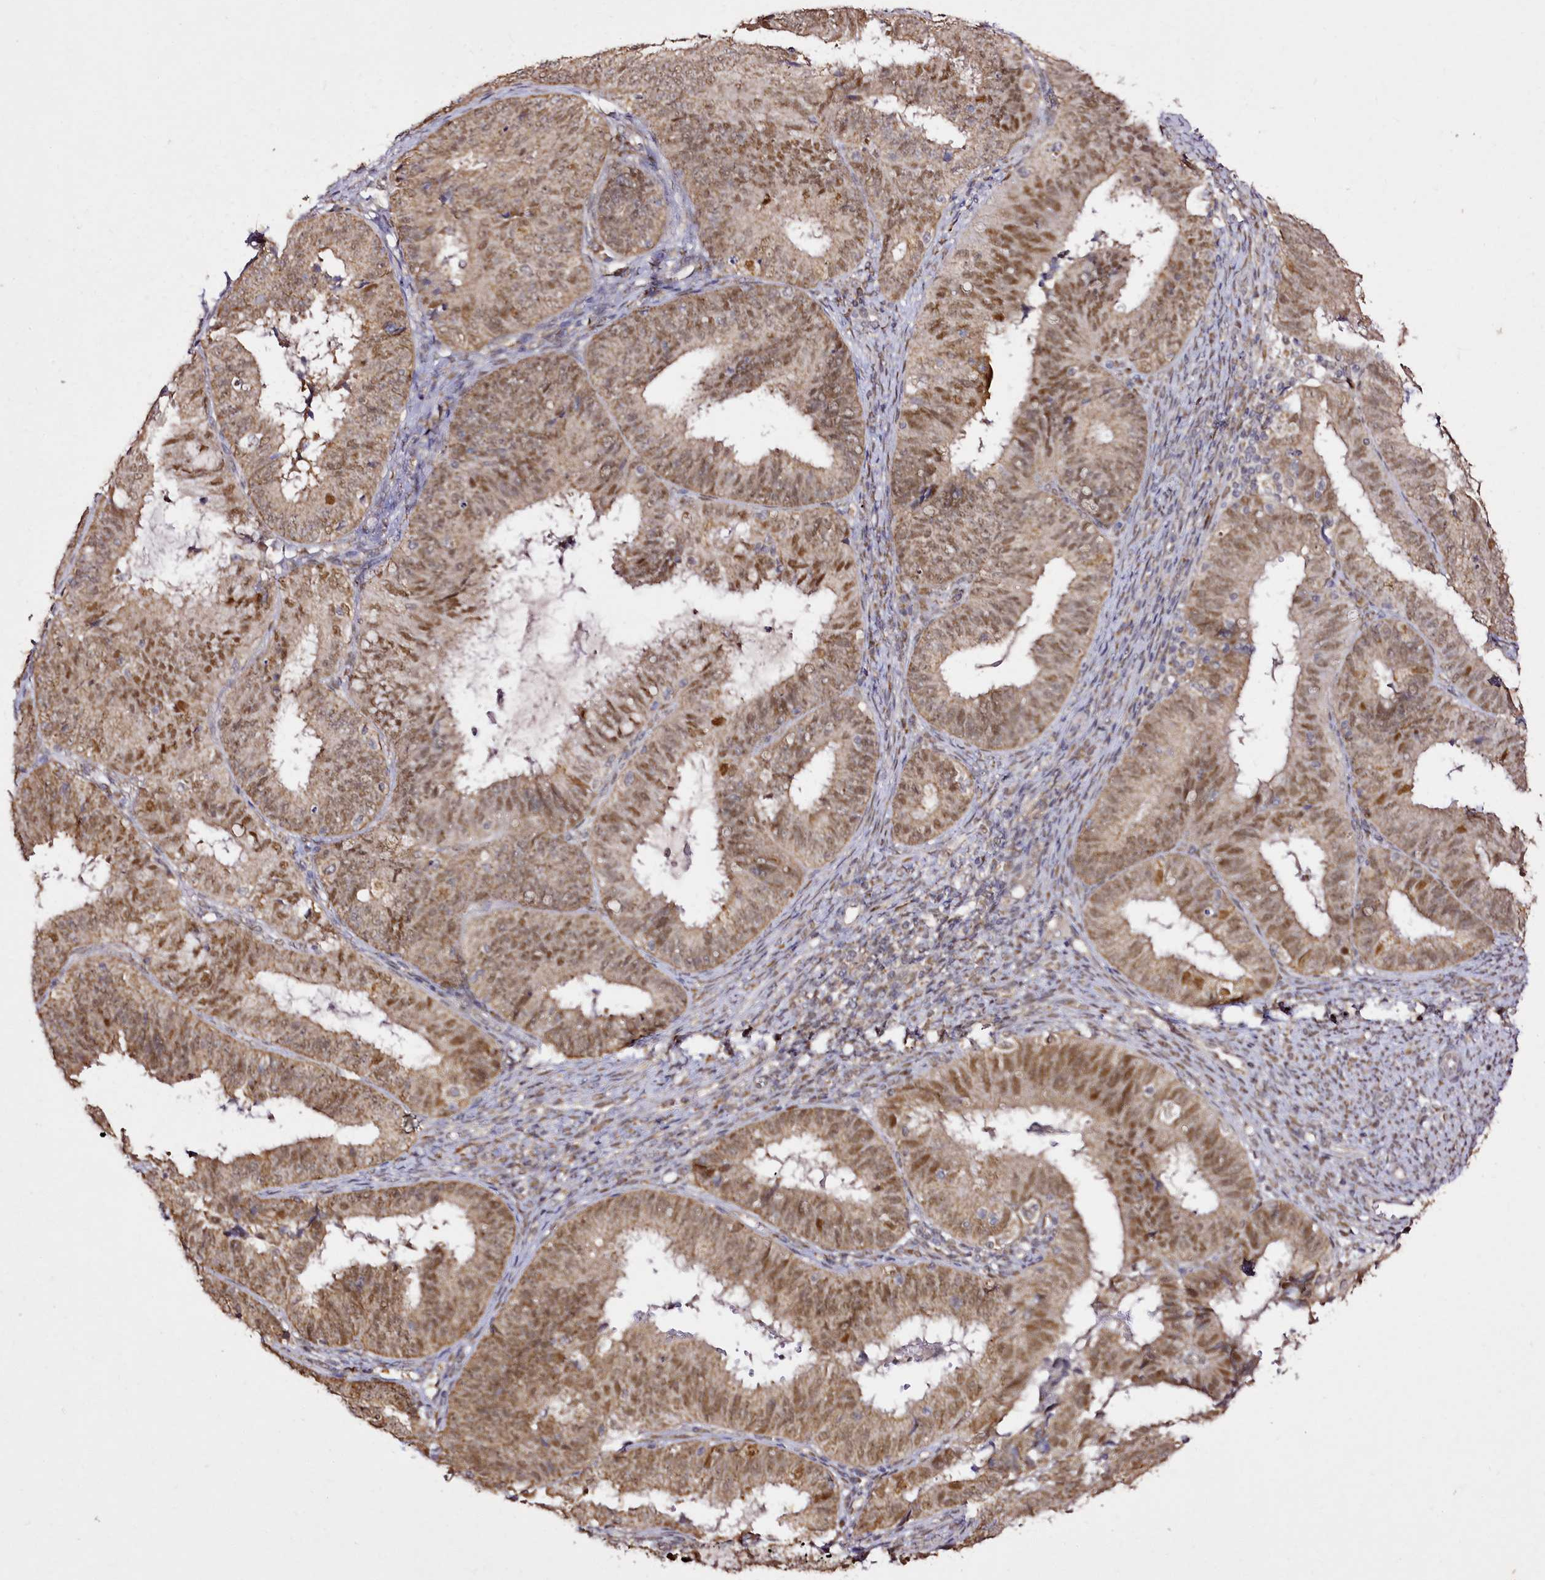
{"staining": {"intensity": "moderate", "quantity": ">75%", "location": "cytoplasmic/membranous,nuclear"}, "tissue": "endometrial cancer", "cell_type": "Tumor cells", "image_type": "cancer", "snomed": [{"axis": "morphology", "description": "Adenocarcinoma, NOS"}, {"axis": "topography", "description": "Endometrium"}], "caption": "A brown stain highlights moderate cytoplasmic/membranous and nuclear staining of a protein in adenocarcinoma (endometrial) tumor cells.", "gene": "EDIL3", "patient": {"sex": "female", "age": 51}}